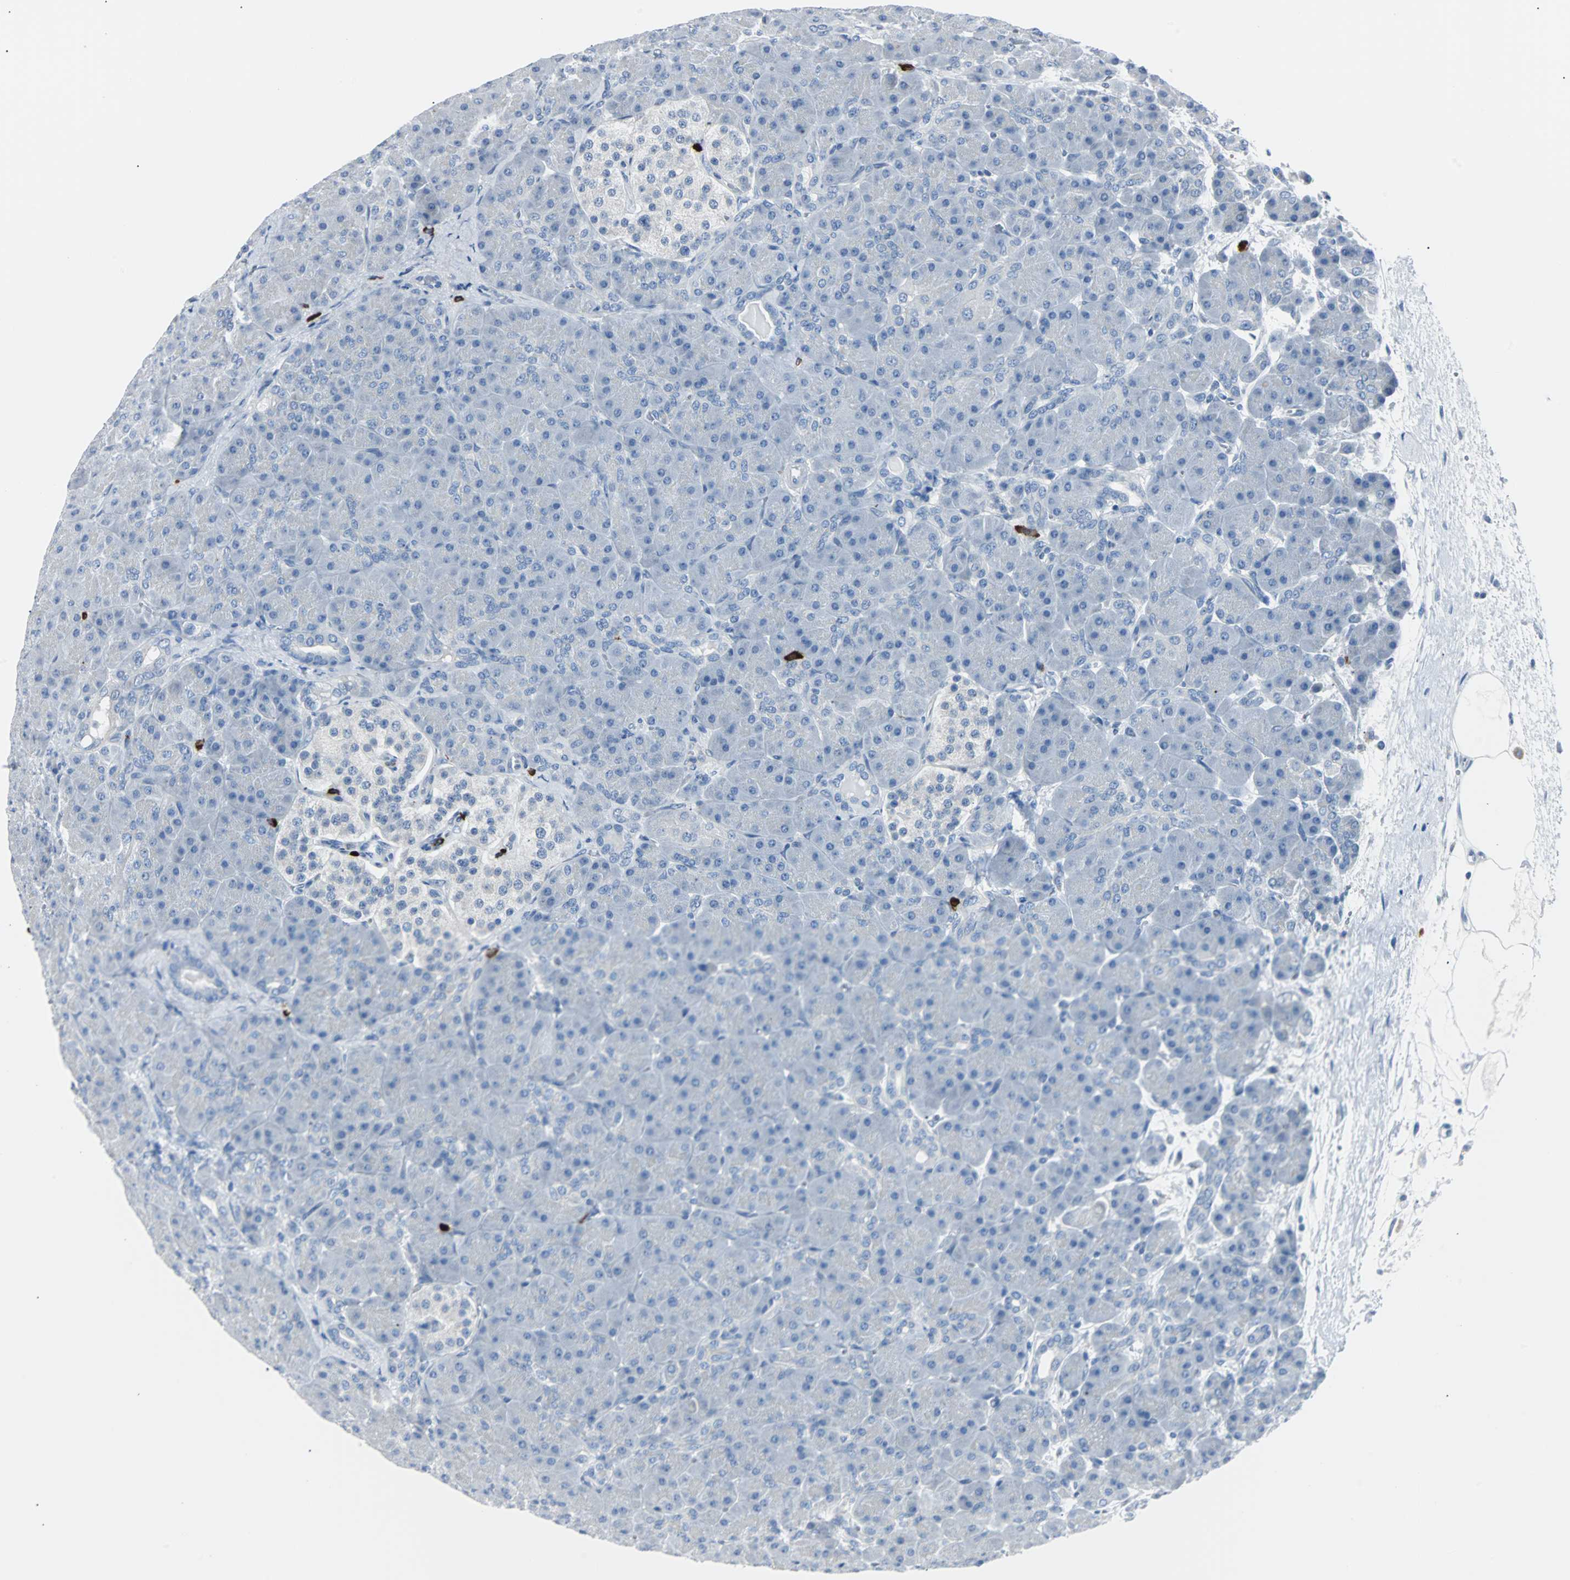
{"staining": {"intensity": "negative", "quantity": "none", "location": "none"}, "tissue": "pancreas", "cell_type": "Exocrine glandular cells", "image_type": "normal", "snomed": [{"axis": "morphology", "description": "Normal tissue, NOS"}, {"axis": "topography", "description": "Pancreas"}], "caption": "An image of pancreas stained for a protein shows no brown staining in exocrine glandular cells. Nuclei are stained in blue.", "gene": "RASA1", "patient": {"sex": "male", "age": 66}}